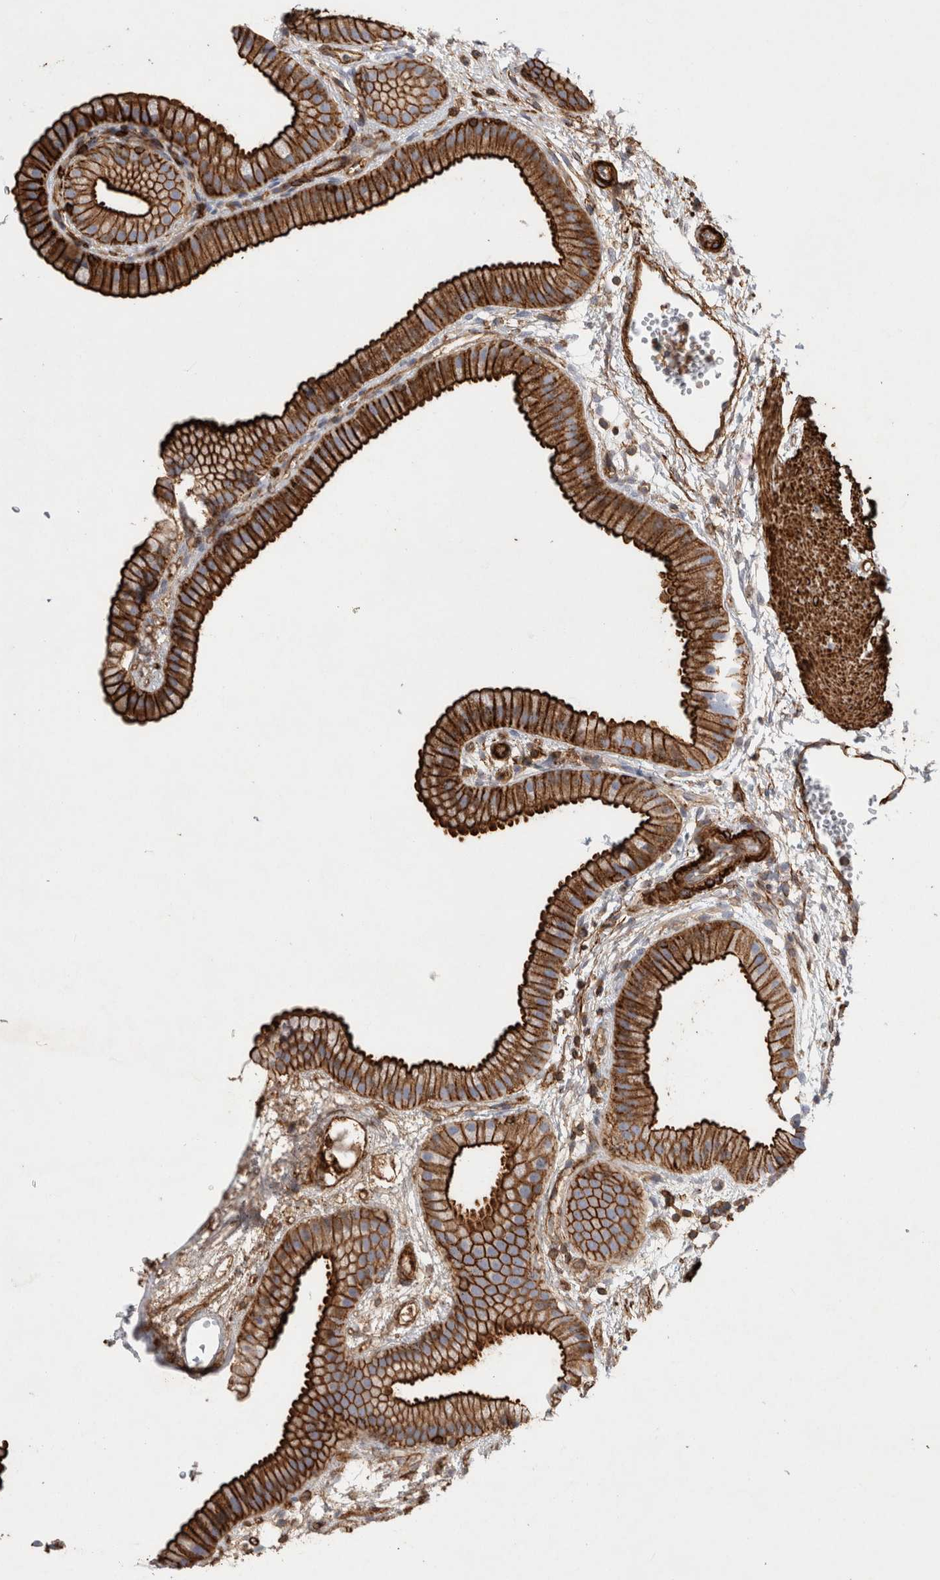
{"staining": {"intensity": "strong", "quantity": ">75%", "location": "cytoplasmic/membranous"}, "tissue": "gallbladder", "cell_type": "Glandular cells", "image_type": "normal", "snomed": [{"axis": "morphology", "description": "Normal tissue, NOS"}, {"axis": "topography", "description": "Gallbladder"}], "caption": "Normal gallbladder was stained to show a protein in brown. There is high levels of strong cytoplasmic/membranous positivity in about >75% of glandular cells. The protein is stained brown, and the nuclei are stained in blue (DAB (3,3'-diaminobenzidine) IHC with brightfield microscopy, high magnification).", "gene": "GPER1", "patient": {"sex": "female", "age": 64}}